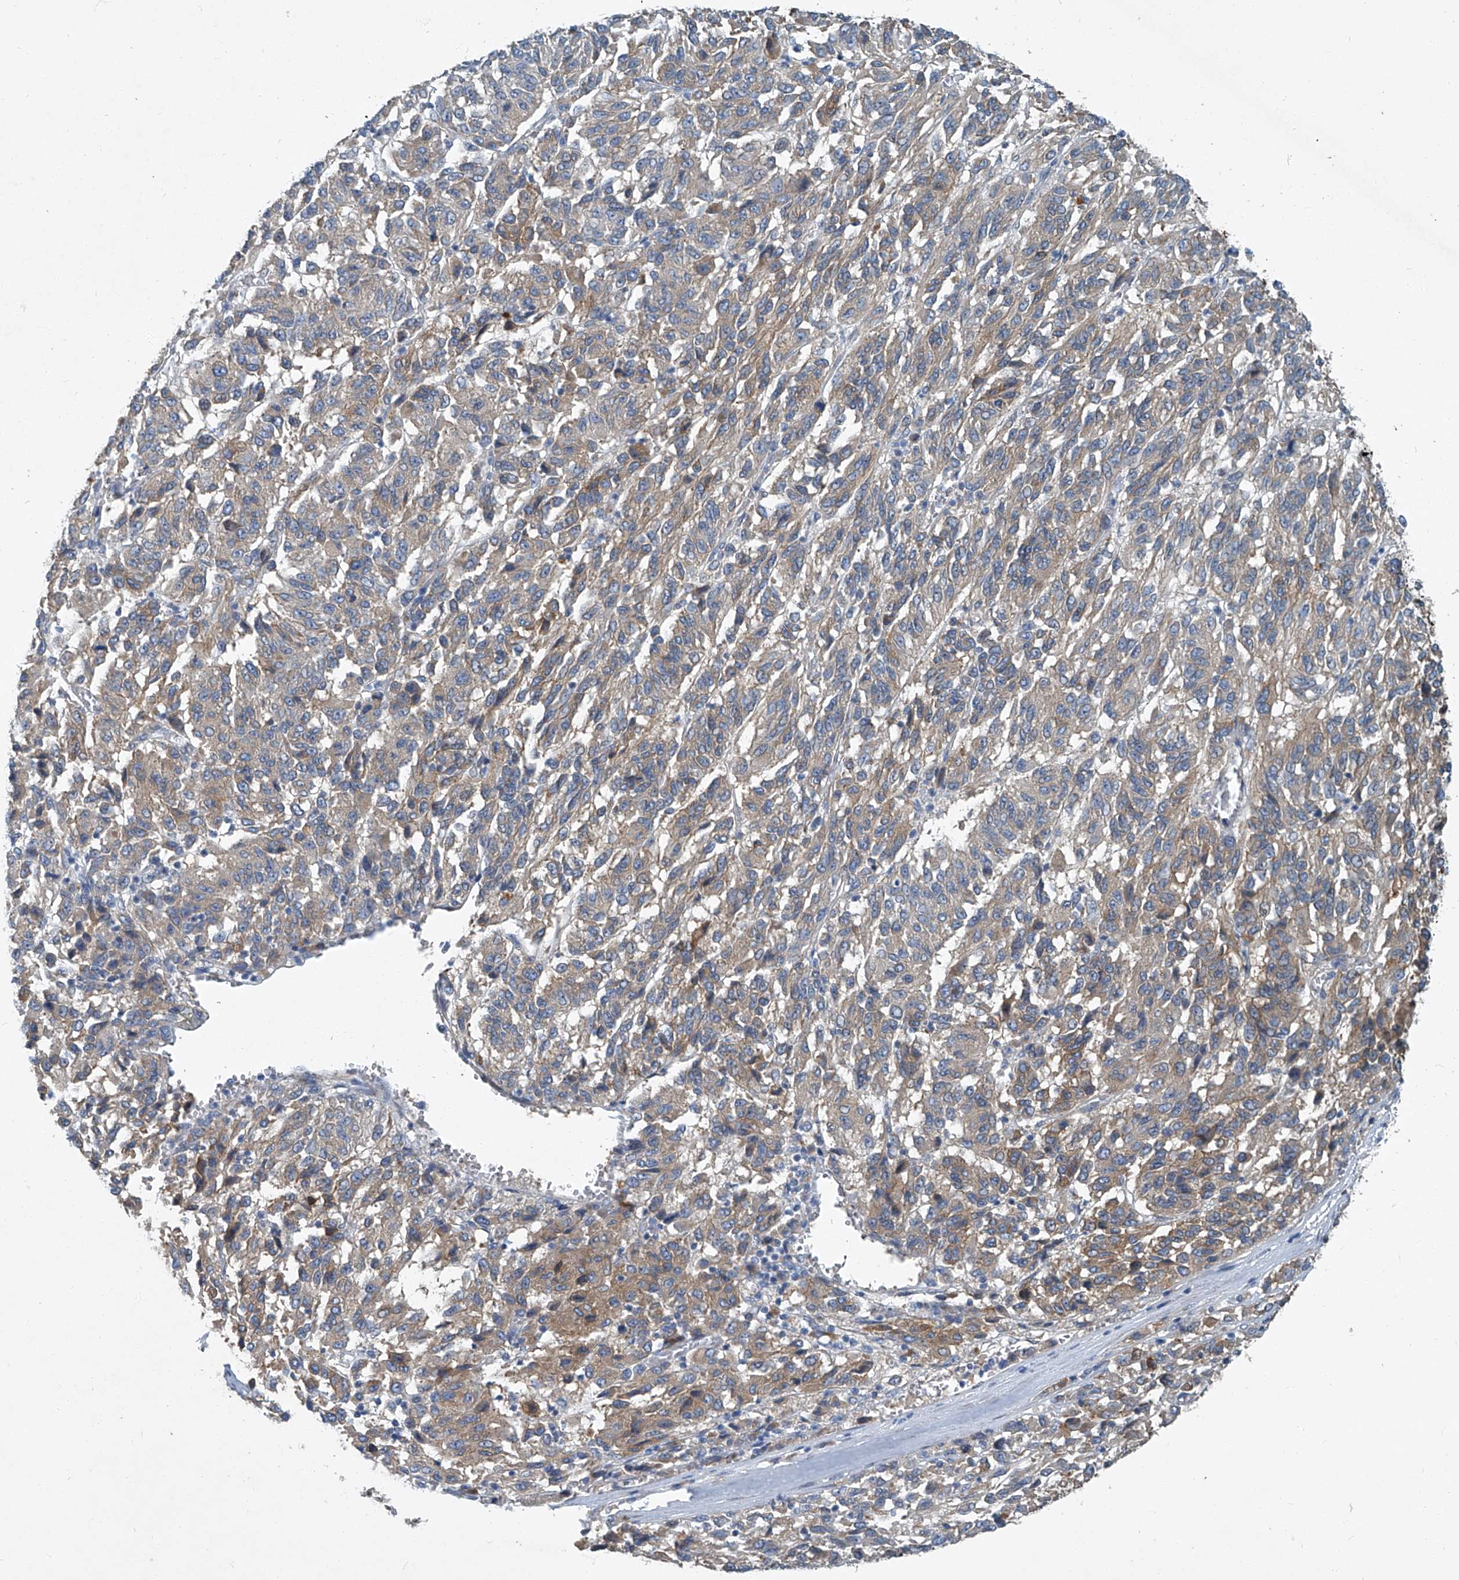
{"staining": {"intensity": "moderate", "quantity": ">75%", "location": "cytoplasmic/membranous"}, "tissue": "melanoma", "cell_type": "Tumor cells", "image_type": "cancer", "snomed": [{"axis": "morphology", "description": "Malignant melanoma, Metastatic site"}, {"axis": "topography", "description": "Lung"}], "caption": "Immunohistochemistry (IHC) of human melanoma displays medium levels of moderate cytoplasmic/membranous expression in about >75% of tumor cells.", "gene": "SLC26A11", "patient": {"sex": "male", "age": 64}}